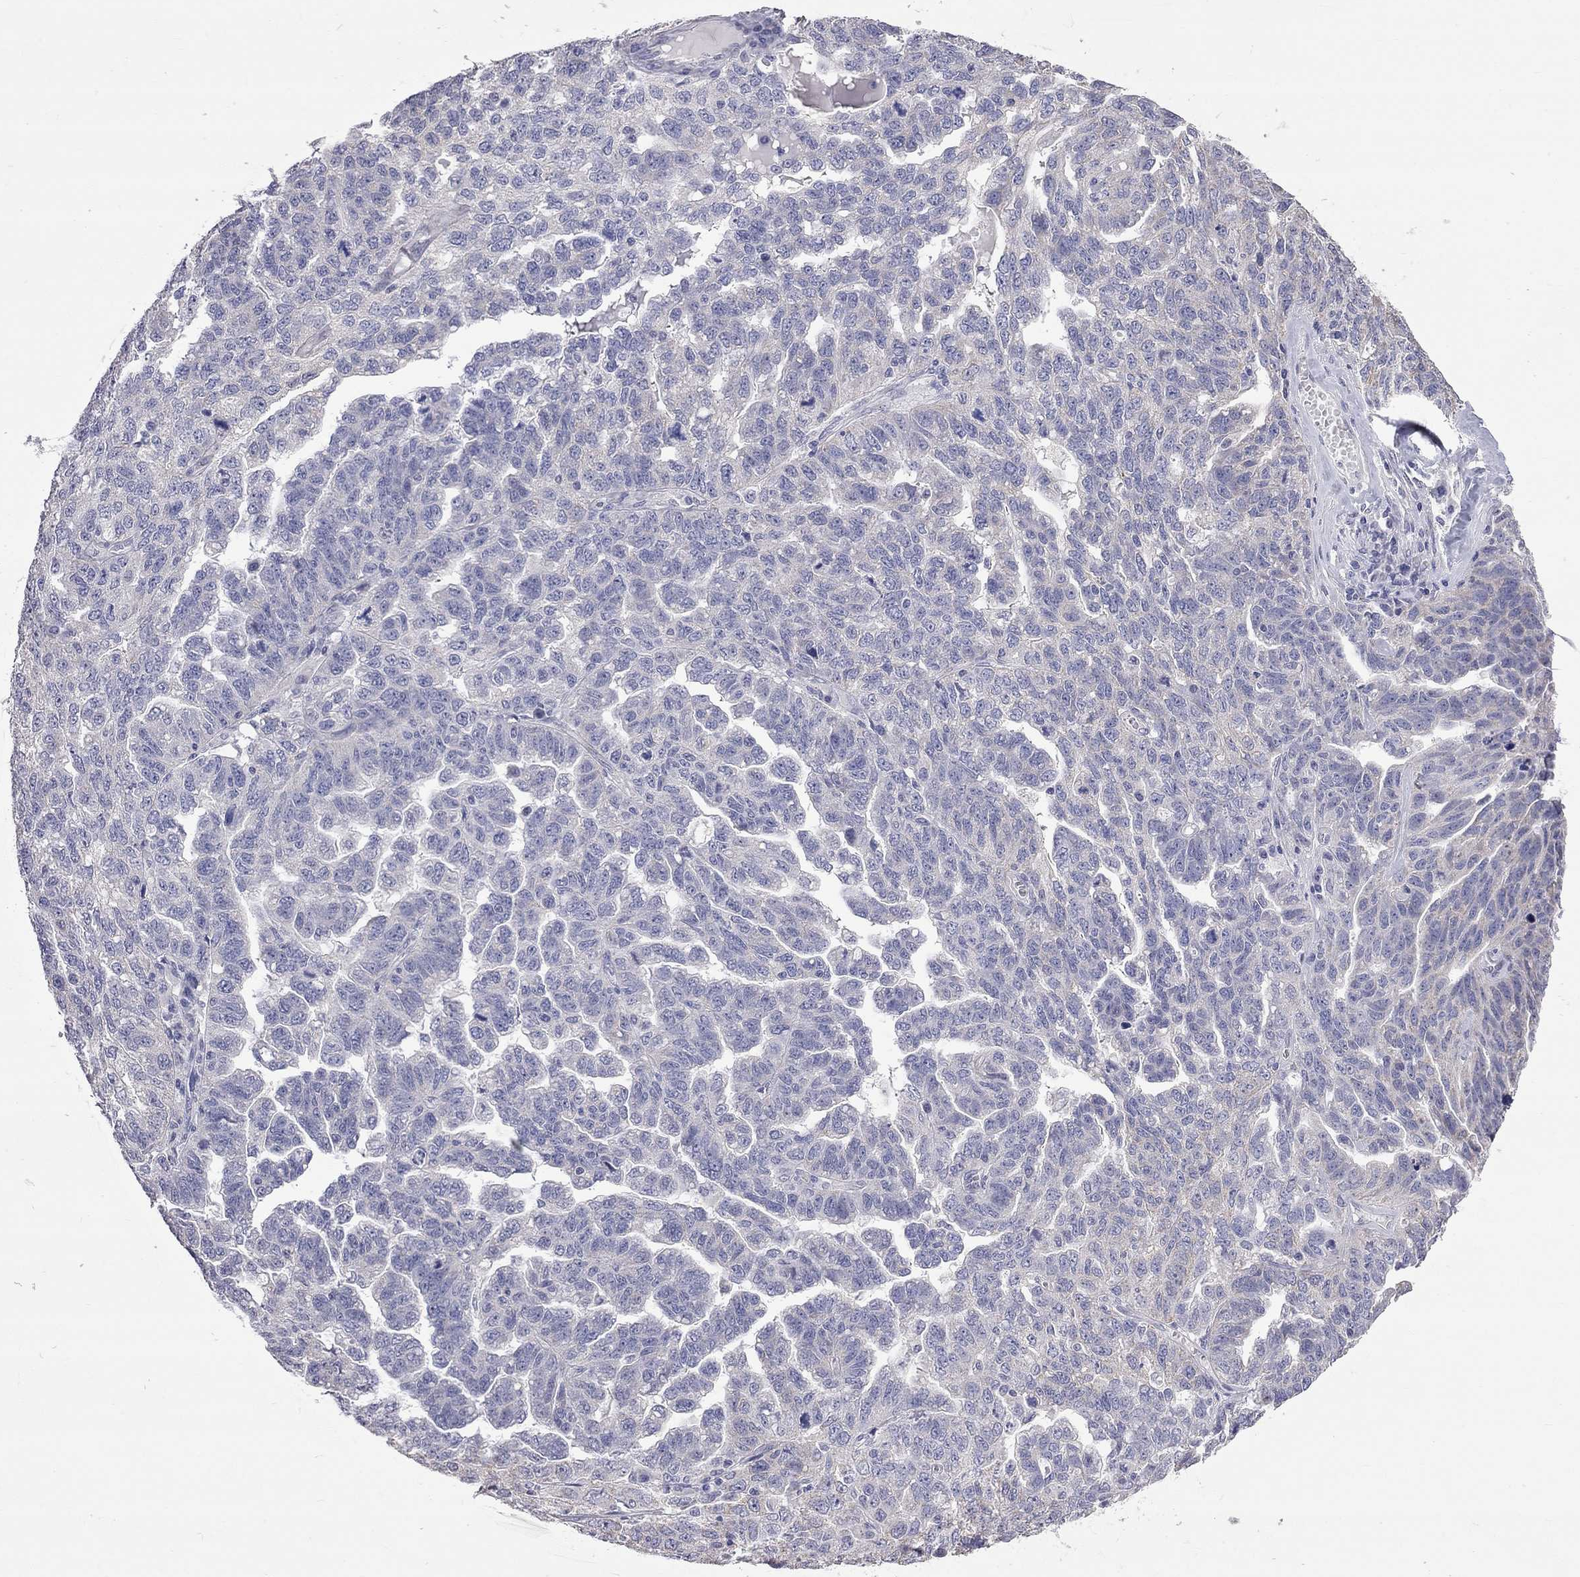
{"staining": {"intensity": "negative", "quantity": "none", "location": "none"}, "tissue": "ovarian cancer", "cell_type": "Tumor cells", "image_type": "cancer", "snomed": [{"axis": "morphology", "description": "Cystadenocarcinoma, serous, NOS"}, {"axis": "topography", "description": "Ovary"}], "caption": "Photomicrograph shows no significant protein expression in tumor cells of serous cystadenocarcinoma (ovarian).", "gene": "OPRK1", "patient": {"sex": "female", "age": 71}}